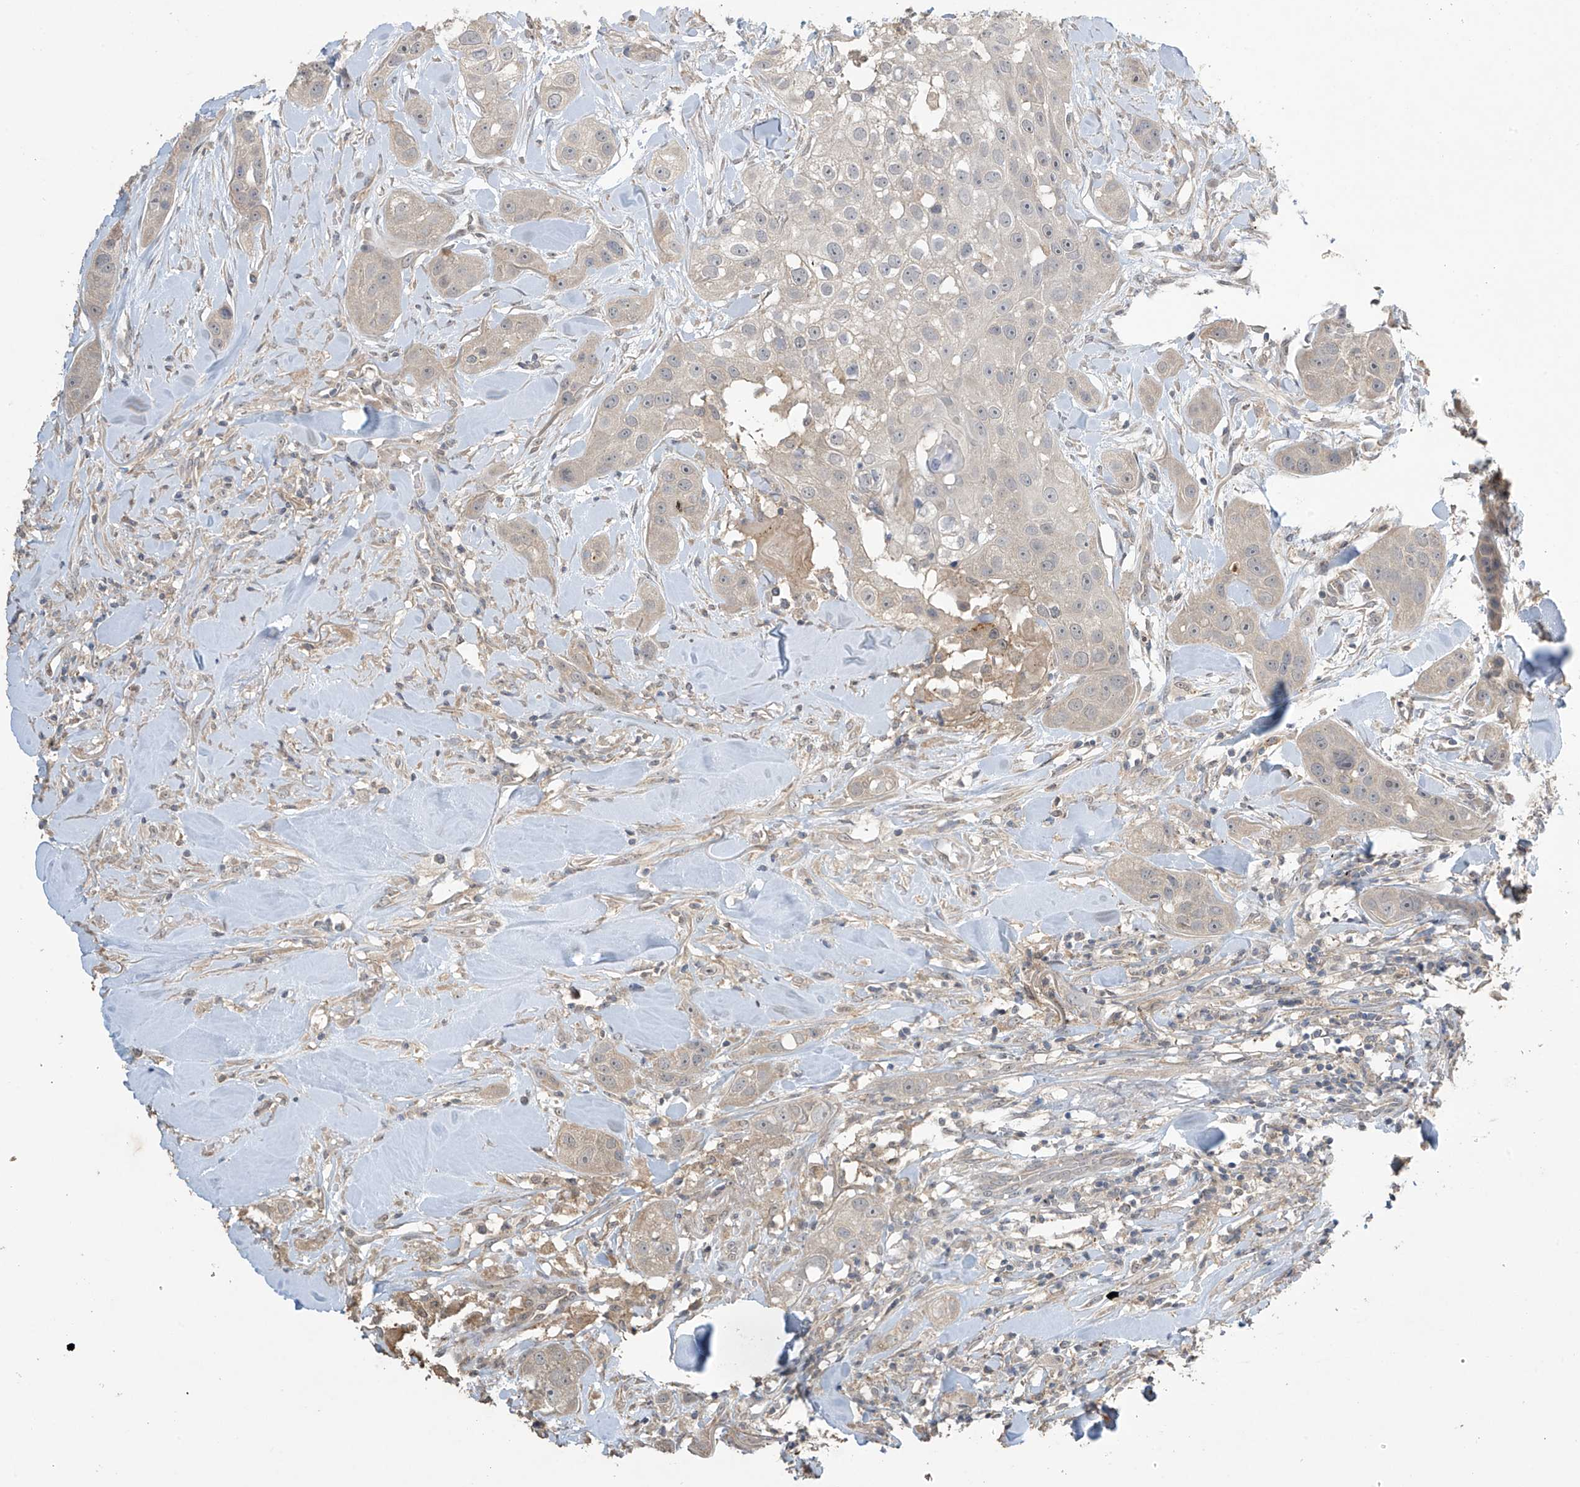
{"staining": {"intensity": "negative", "quantity": "none", "location": "none"}, "tissue": "head and neck cancer", "cell_type": "Tumor cells", "image_type": "cancer", "snomed": [{"axis": "morphology", "description": "Normal tissue, NOS"}, {"axis": "morphology", "description": "Squamous cell carcinoma, NOS"}, {"axis": "topography", "description": "Skeletal muscle"}, {"axis": "topography", "description": "Head-Neck"}], "caption": "The histopathology image exhibits no staining of tumor cells in head and neck cancer.", "gene": "SLFN14", "patient": {"sex": "male", "age": 51}}